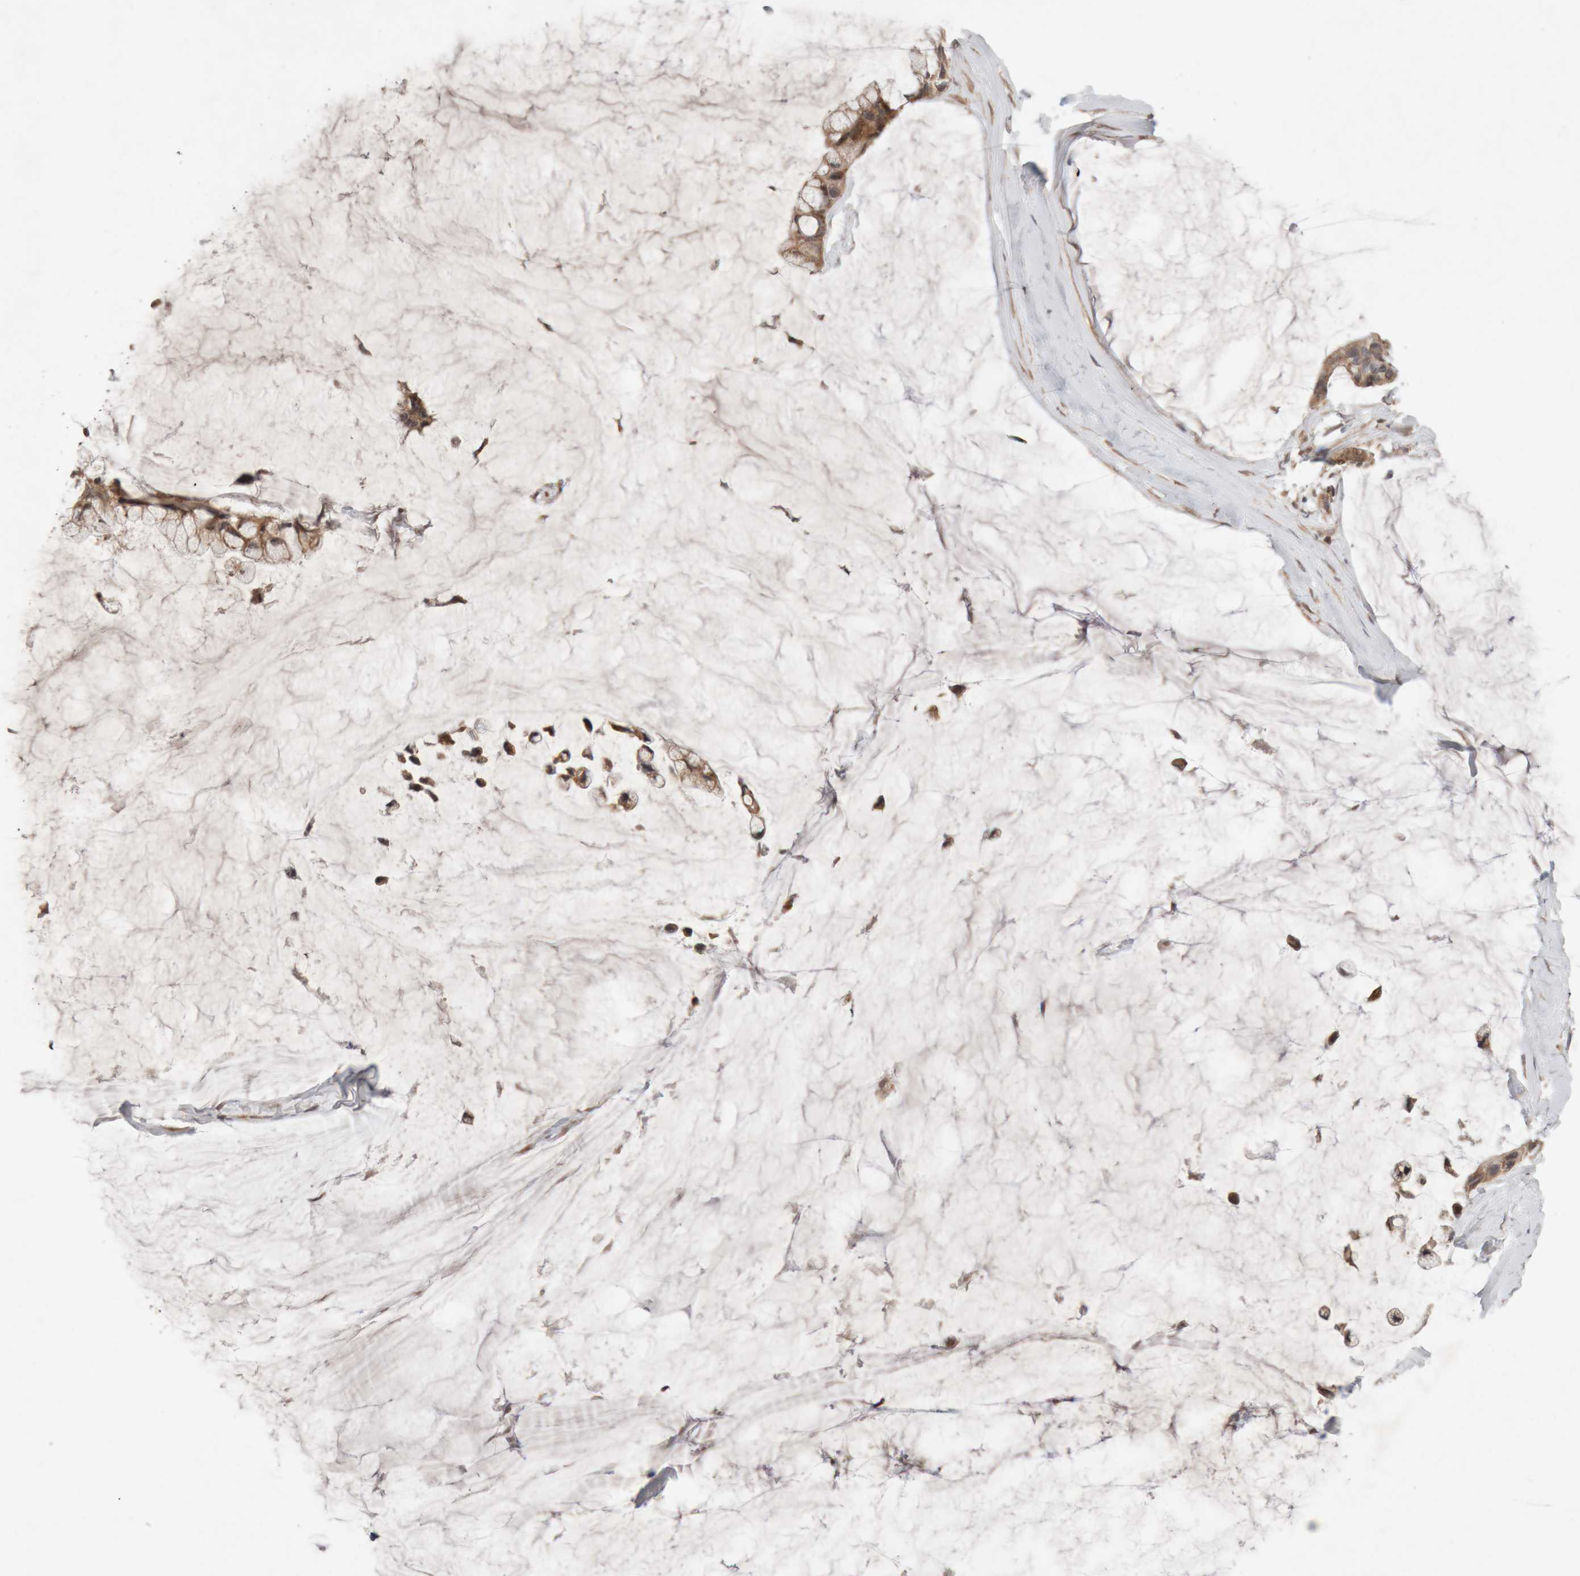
{"staining": {"intensity": "moderate", "quantity": ">75%", "location": "cytoplasmic/membranous"}, "tissue": "ovarian cancer", "cell_type": "Tumor cells", "image_type": "cancer", "snomed": [{"axis": "morphology", "description": "Cystadenocarcinoma, mucinous, NOS"}, {"axis": "topography", "description": "Ovary"}], "caption": "Immunohistochemical staining of human ovarian cancer (mucinous cystadenocarcinoma) shows moderate cytoplasmic/membranous protein expression in approximately >75% of tumor cells. (Brightfield microscopy of DAB IHC at high magnification).", "gene": "KIF21B", "patient": {"sex": "female", "age": 39}}